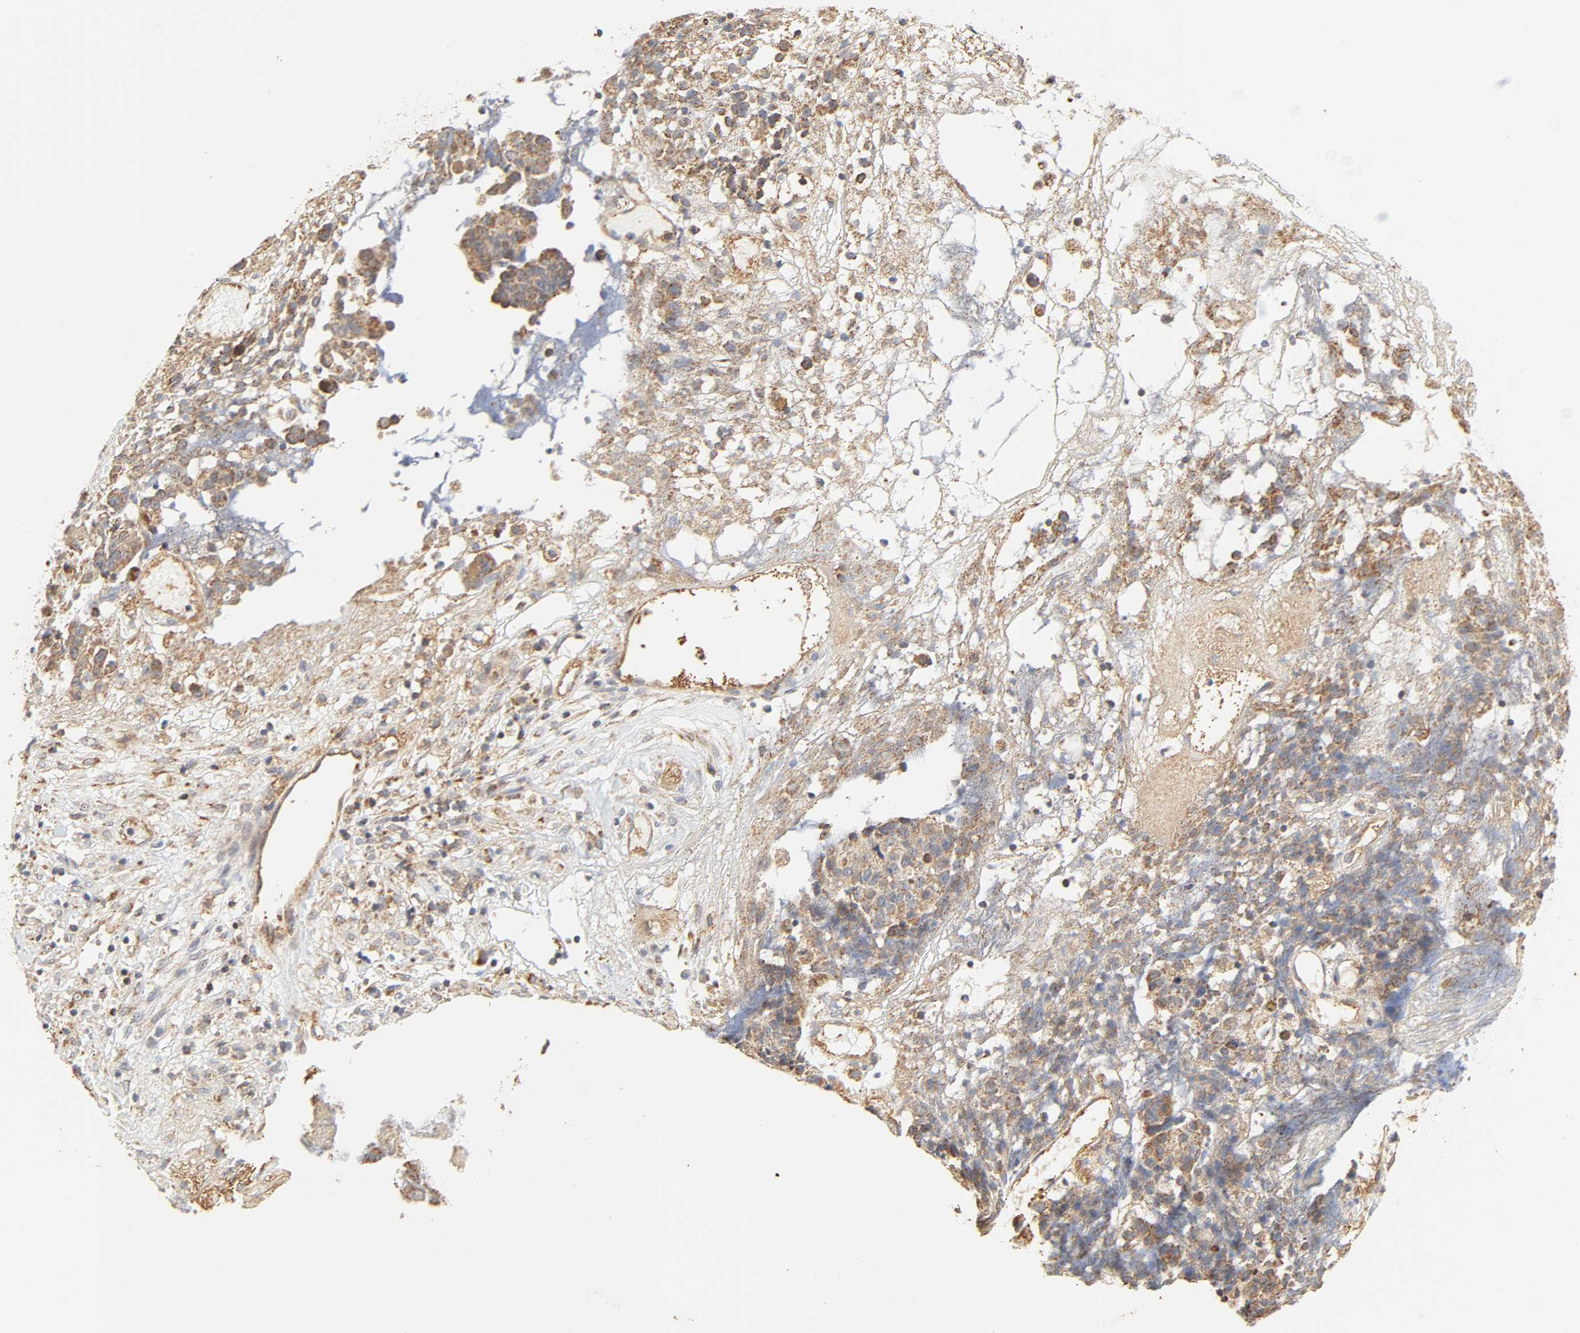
{"staining": {"intensity": "moderate", "quantity": ">75%", "location": "cytoplasmic/membranous"}, "tissue": "ovarian cancer", "cell_type": "Tumor cells", "image_type": "cancer", "snomed": [{"axis": "morphology", "description": "Carcinoma, endometroid"}, {"axis": "topography", "description": "Ovary"}], "caption": "Endometroid carcinoma (ovarian) tissue displays moderate cytoplasmic/membranous positivity in approximately >75% of tumor cells The staining was performed using DAB to visualize the protein expression in brown, while the nuclei were stained in blue with hematoxylin (Magnification: 20x).", "gene": "ZMAT5", "patient": {"sex": "female", "age": 42}}